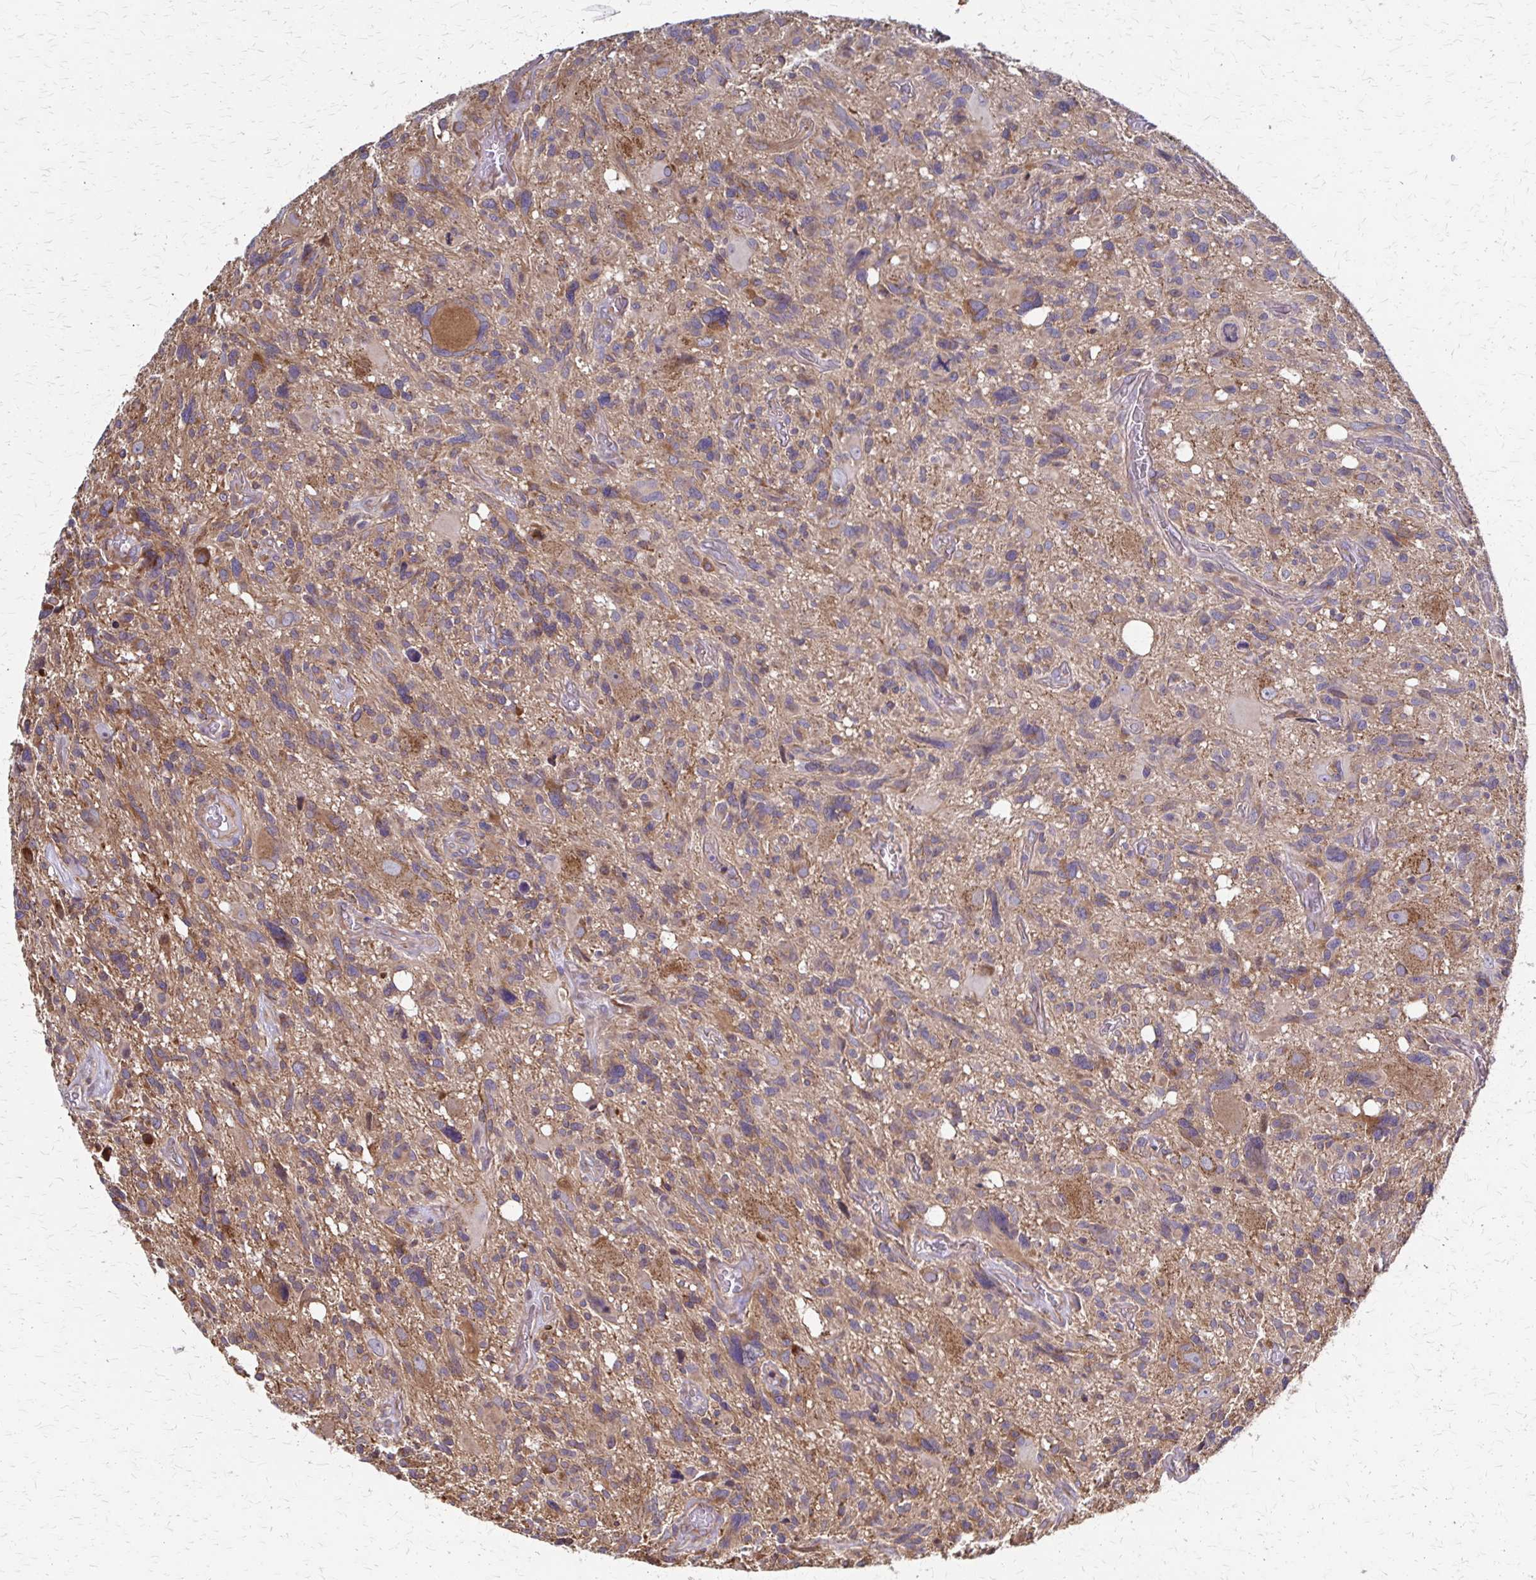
{"staining": {"intensity": "moderate", "quantity": "25%-75%", "location": "cytoplasmic/membranous"}, "tissue": "glioma", "cell_type": "Tumor cells", "image_type": "cancer", "snomed": [{"axis": "morphology", "description": "Glioma, malignant, High grade"}, {"axis": "topography", "description": "Brain"}], "caption": "A brown stain highlights moderate cytoplasmic/membranous expression of a protein in human malignant glioma (high-grade) tumor cells.", "gene": "EEF2", "patient": {"sex": "male", "age": 49}}